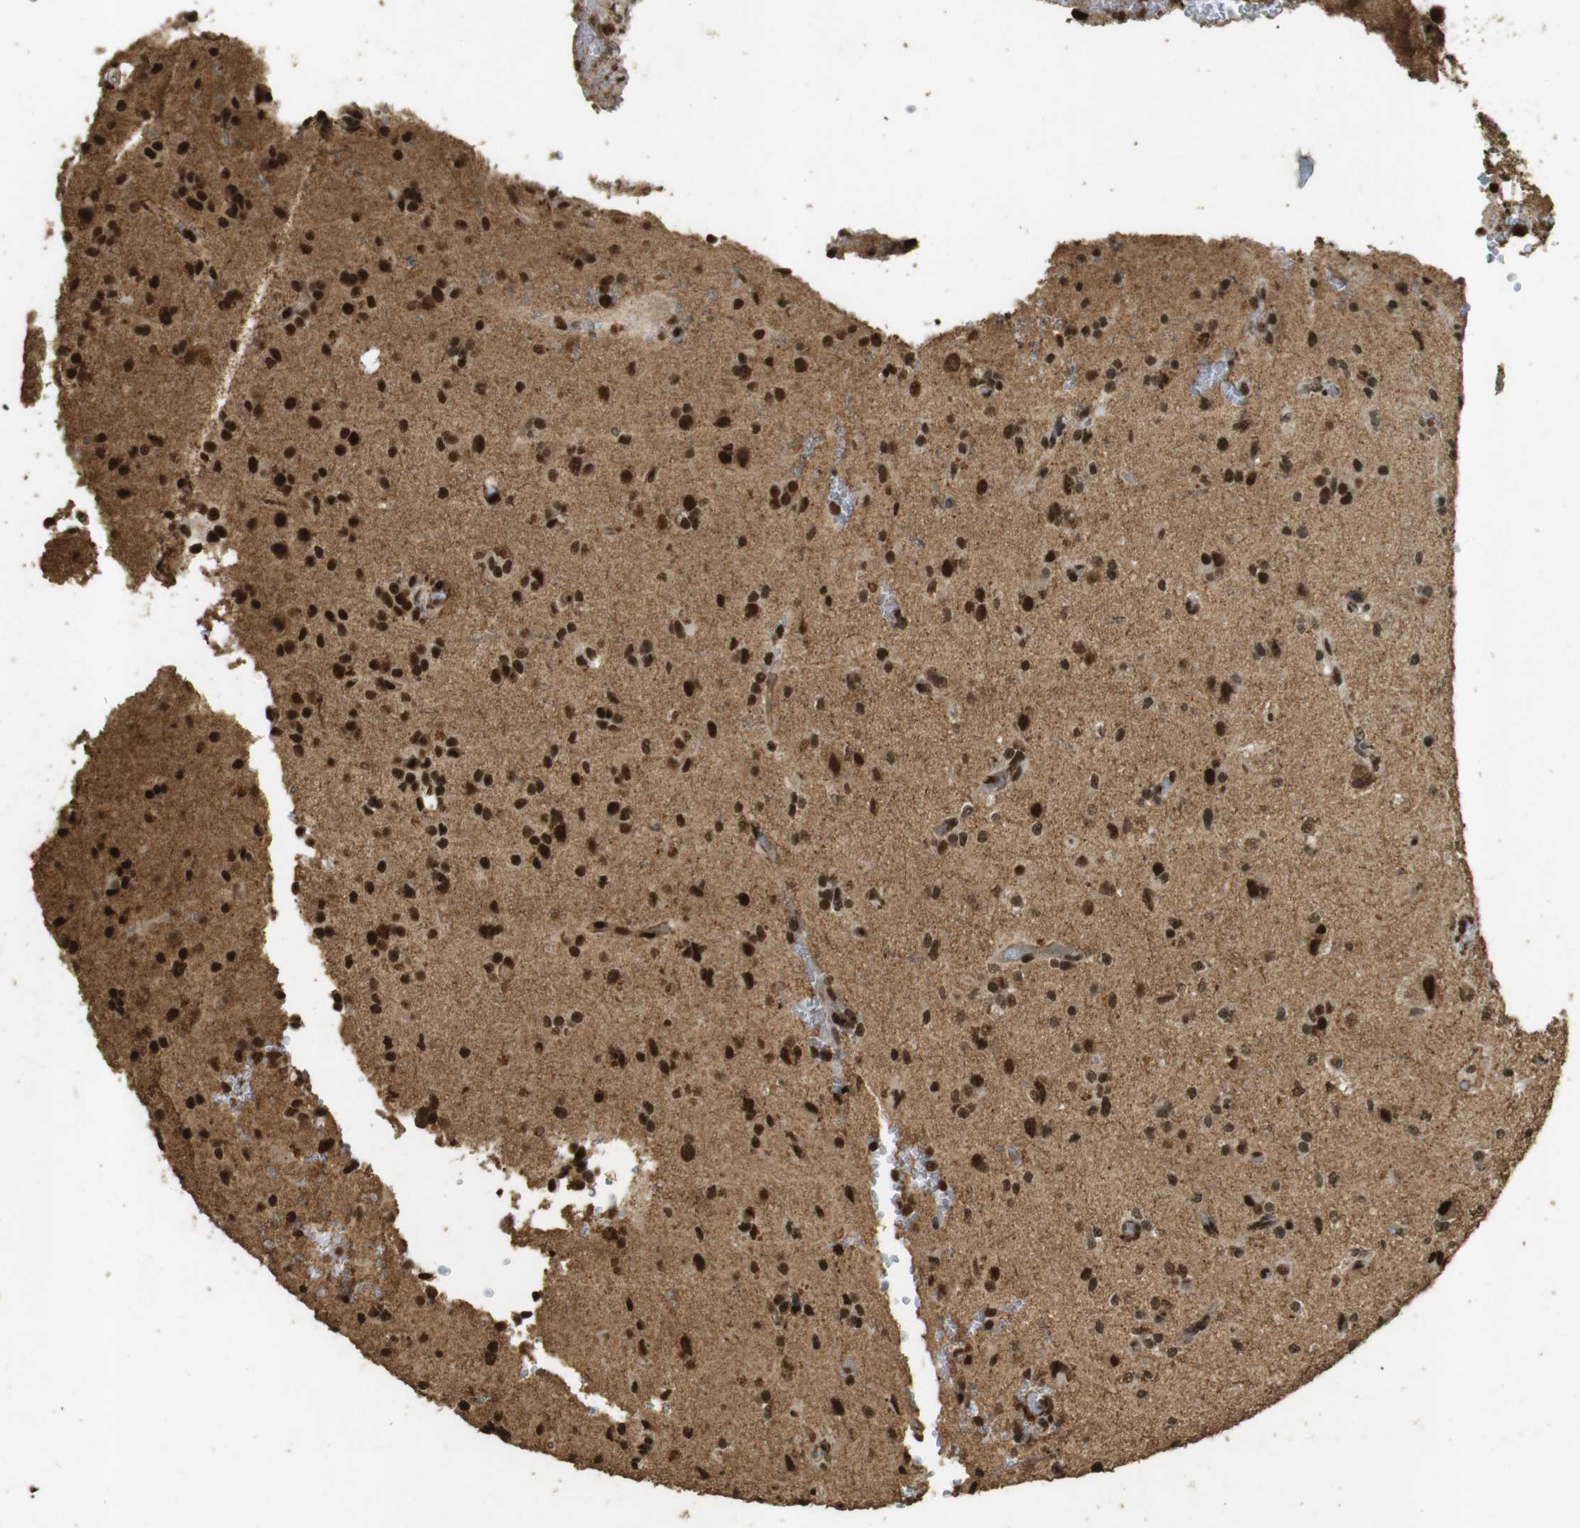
{"staining": {"intensity": "strong", "quantity": ">75%", "location": "nuclear"}, "tissue": "glioma", "cell_type": "Tumor cells", "image_type": "cancer", "snomed": [{"axis": "morphology", "description": "Glioma, malignant, High grade"}, {"axis": "topography", "description": "Brain"}], "caption": "Glioma tissue exhibits strong nuclear staining in about >75% of tumor cells, visualized by immunohistochemistry. Nuclei are stained in blue.", "gene": "GATA4", "patient": {"sex": "male", "age": 47}}